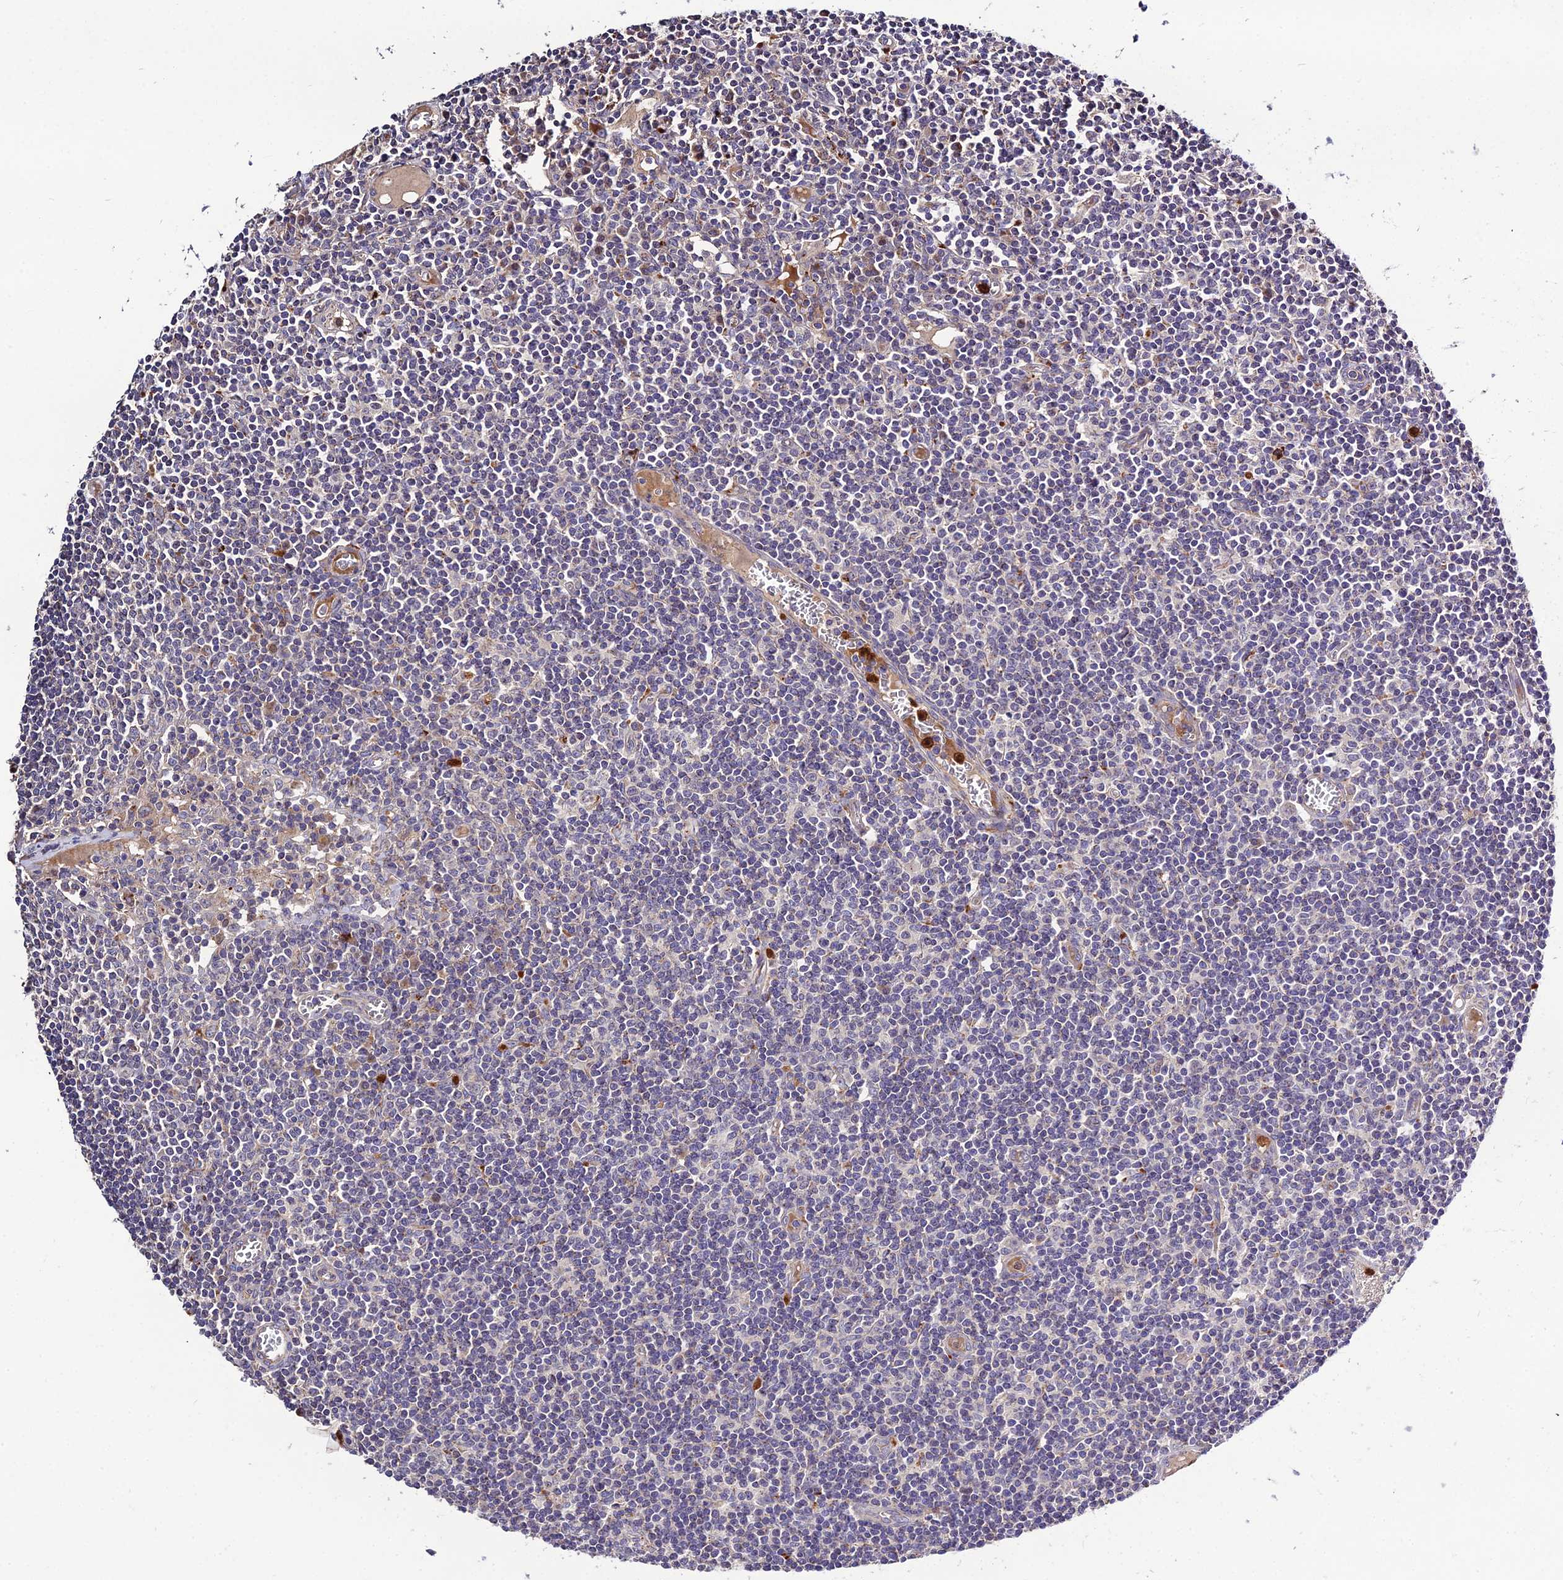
{"staining": {"intensity": "negative", "quantity": "none", "location": "none"}, "tissue": "lymph node", "cell_type": "Germinal center cells", "image_type": "normal", "snomed": [{"axis": "morphology", "description": "Normal tissue, NOS"}, {"axis": "topography", "description": "Lymph node"}], "caption": "Human lymph node stained for a protein using IHC displays no staining in germinal center cells.", "gene": "EID2", "patient": {"sex": "female", "age": 55}}